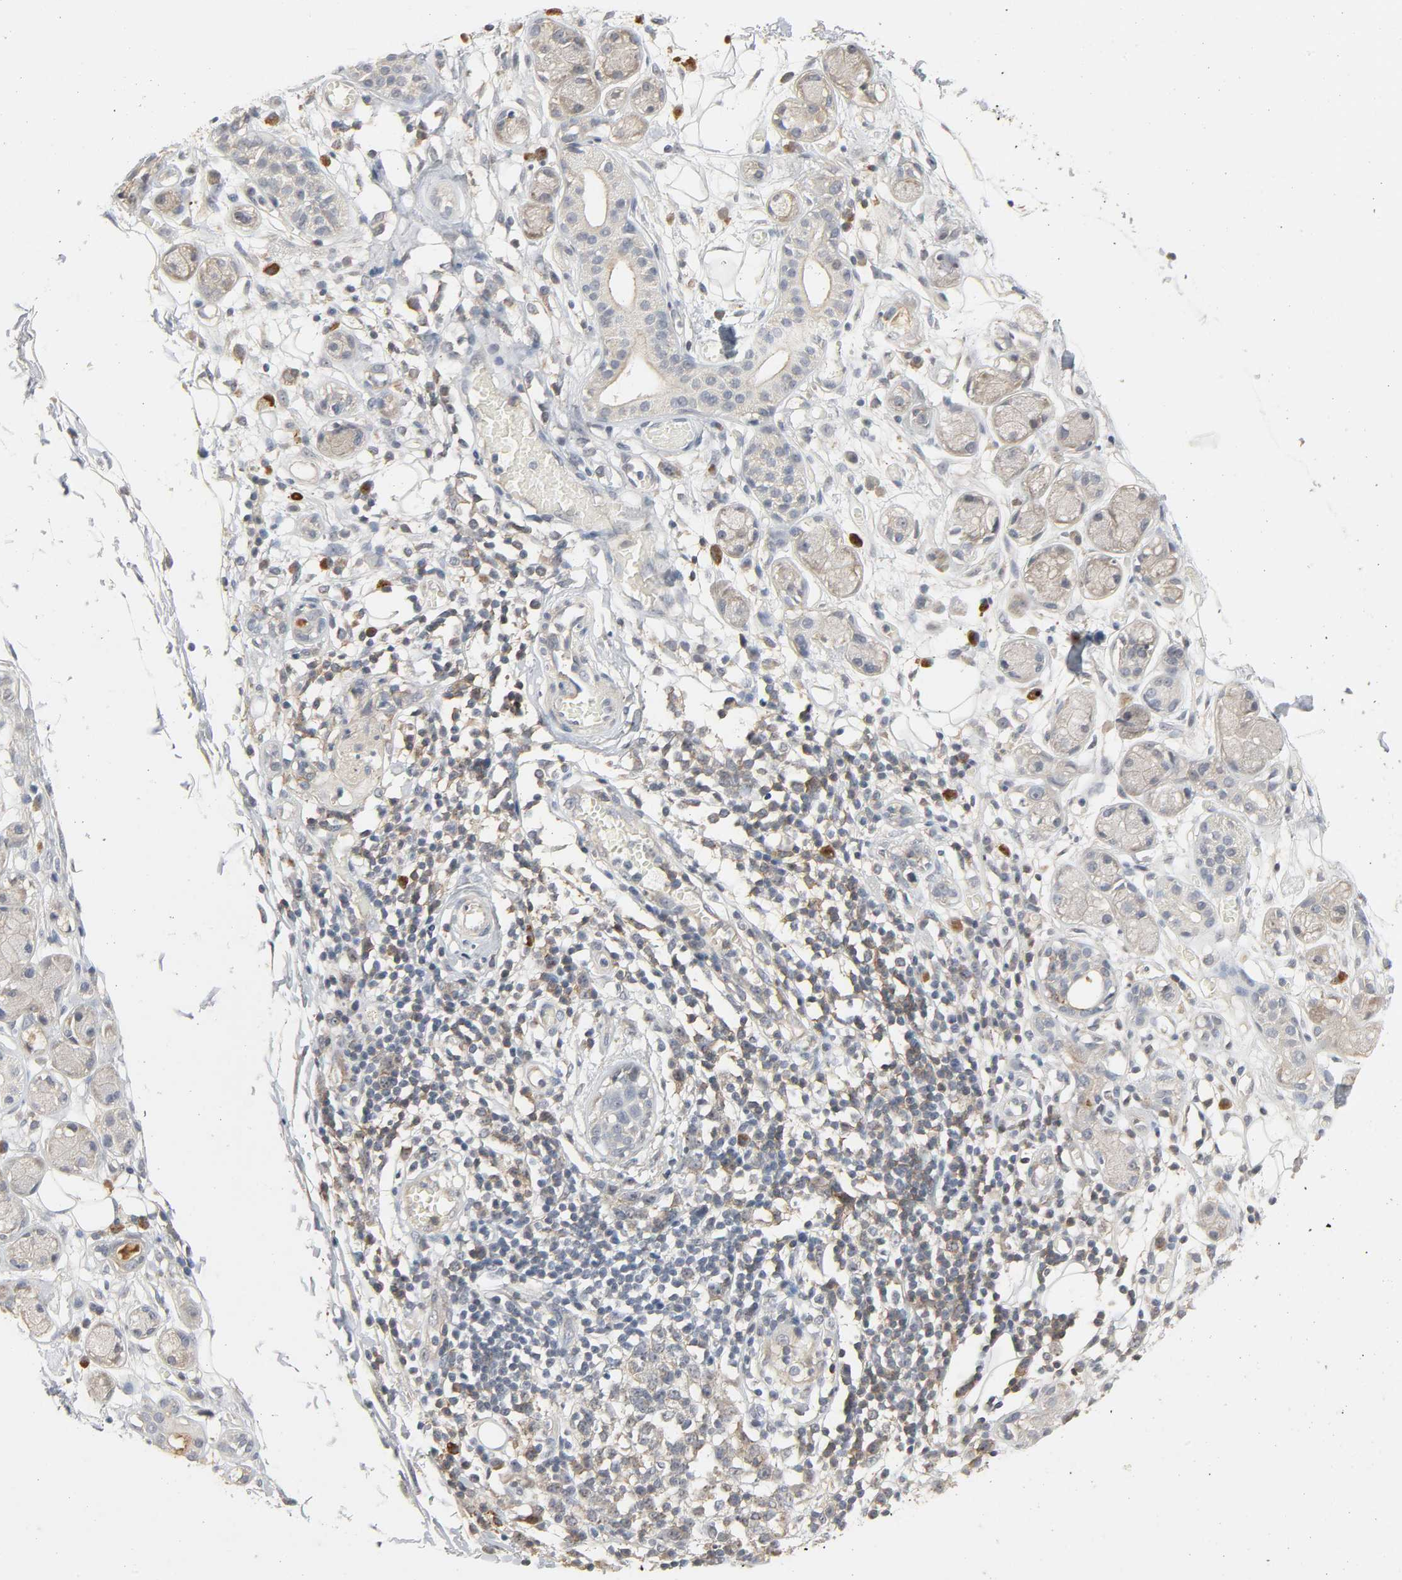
{"staining": {"intensity": "weak", "quantity": ">75%", "location": "cytoplasmic/membranous"}, "tissue": "soft tissue", "cell_type": "Chondrocytes", "image_type": "normal", "snomed": [{"axis": "morphology", "description": "Normal tissue, NOS"}, {"axis": "morphology", "description": "Inflammation, NOS"}, {"axis": "topography", "description": "Vascular tissue"}, {"axis": "topography", "description": "Salivary gland"}], "caption": "Immunohistochemical staining of benign soft tissue displays weak cytoplasmic/membranous protein expression in approximately >75% of chondrocytes.", "gene": "CD4", "patient": {"sex": "female", "age": 75}}